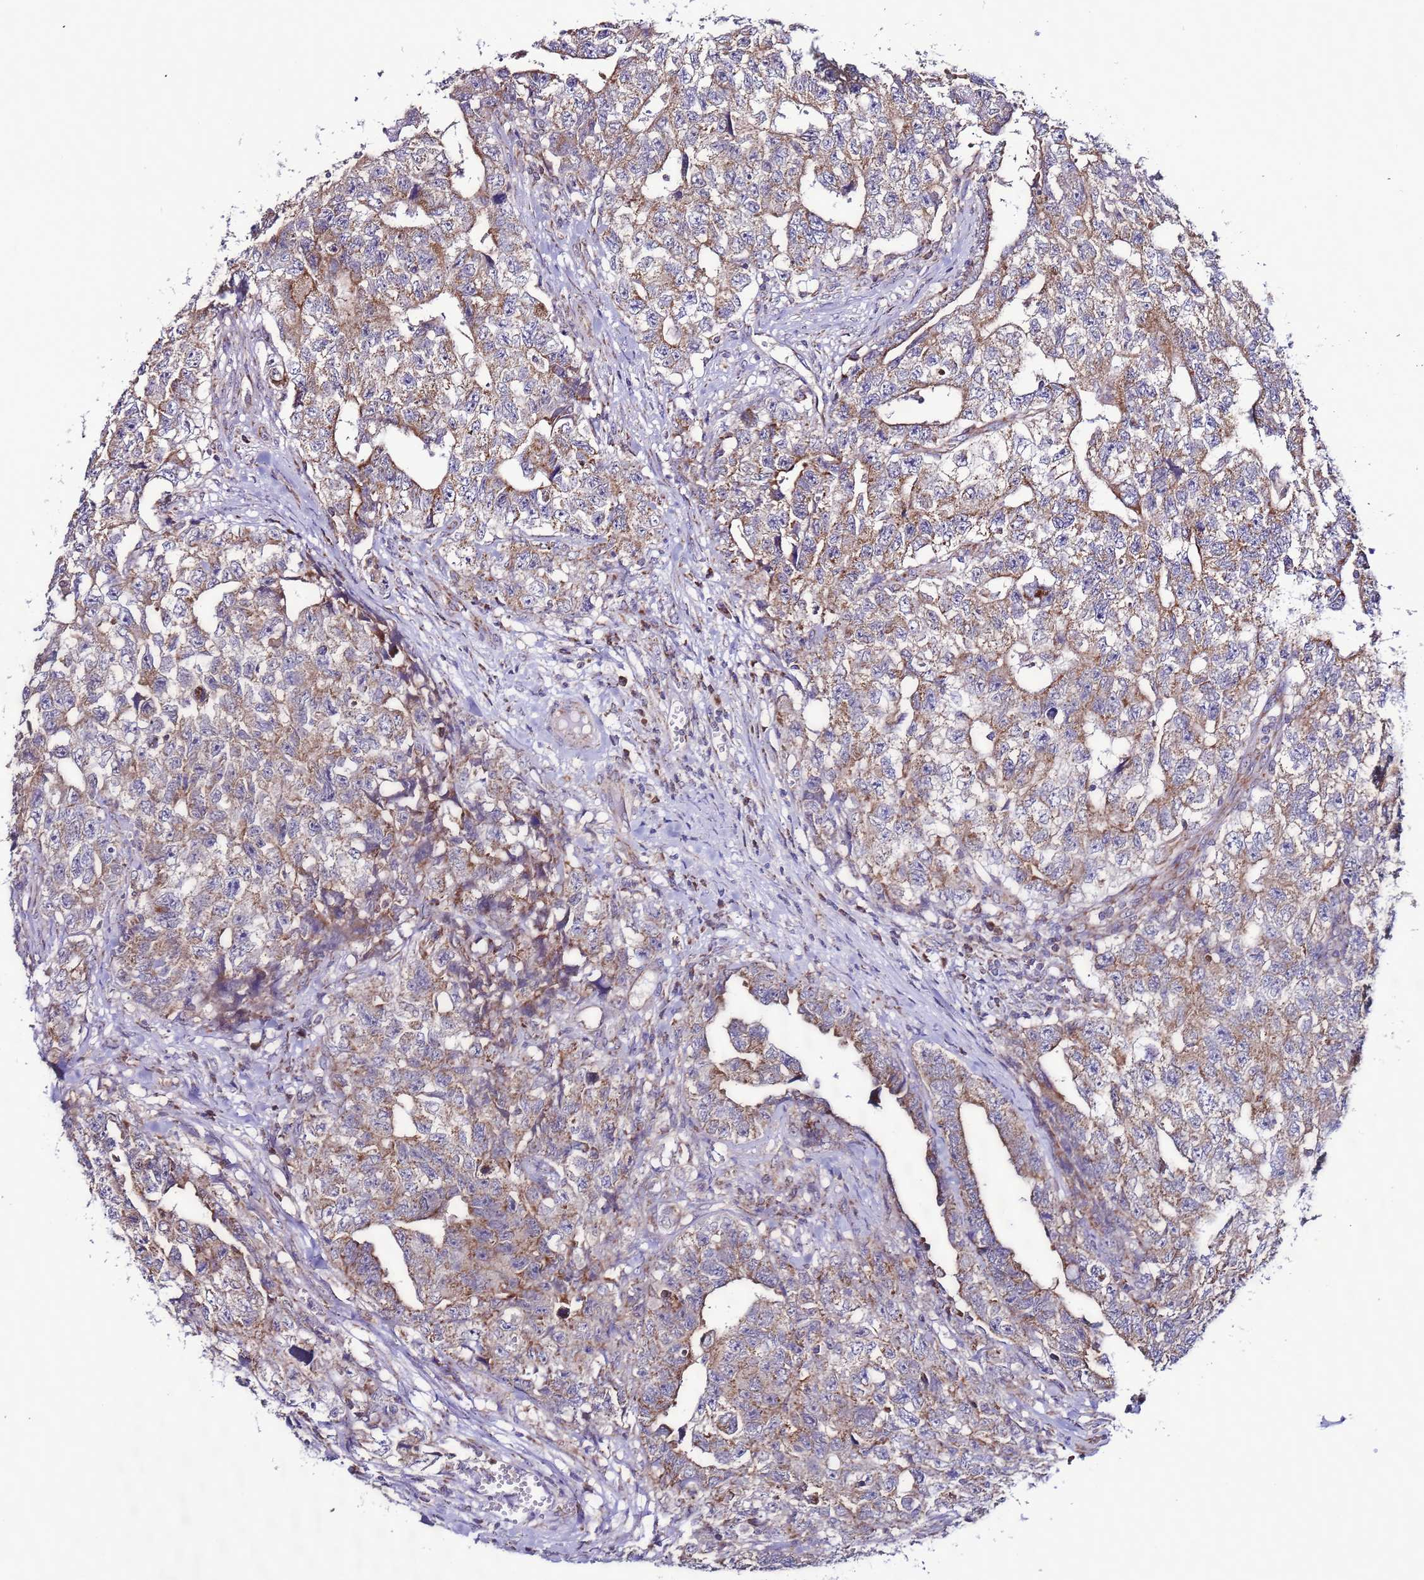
{"staining": {"intensity": "moderate", "quantity": "25%-75%", "location": "cytoplasmic/membranous"}, "tissue": "testis cancer", "cell_type": "Tumor cells", "image_type": "cancer", "snomed": [{"axis": "morphology", "description": "Carcinoma, Embryonal, NOS"}, {"axis": "topography", "description": "Testis"}], "caption": "A micrograph of human embryonal carcinoma (testis) stained for a protein shows moderate cytoplasmic/membranous brown staining in tumor cells.", "gene": "UEVLD", "patient": {"sex": "male", "age": 31}}